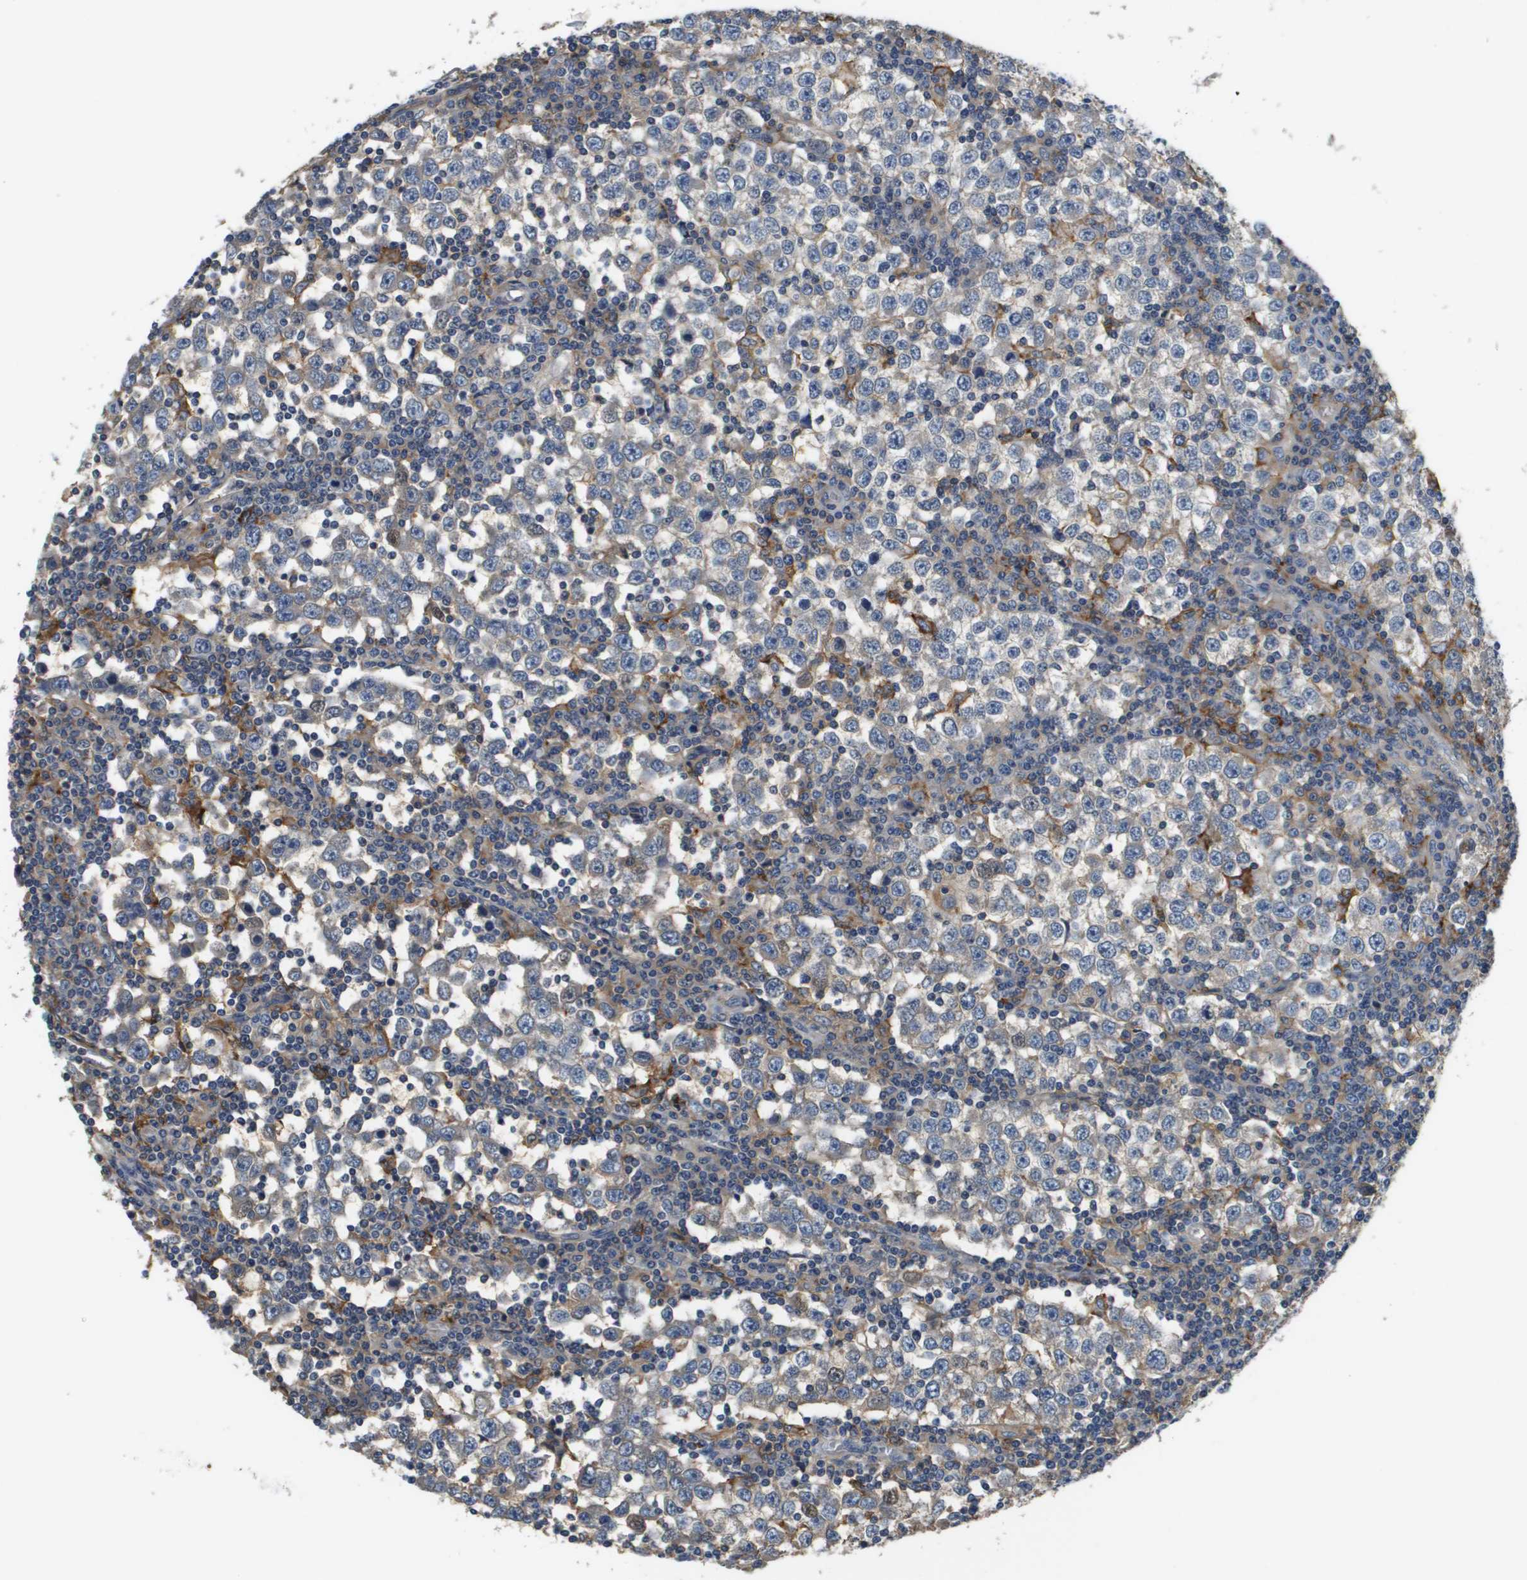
{"staining": {"intensity": "negative", "quantity": "none", "location": "none"}, "tissue": "testis cancer", "cell_type": "Tumor cells", "image_type": "cancer", "snomed": [{"axis": "morphology", "description": "Seminoma, NOS"}, {"axis": "topography", "description": "Testis"}], "caption": "Tumor cells are negative for protein expression in human seminoma (testis).", "gene": "SLC16A3", "patient": {"sex": "male", "age": 65}}